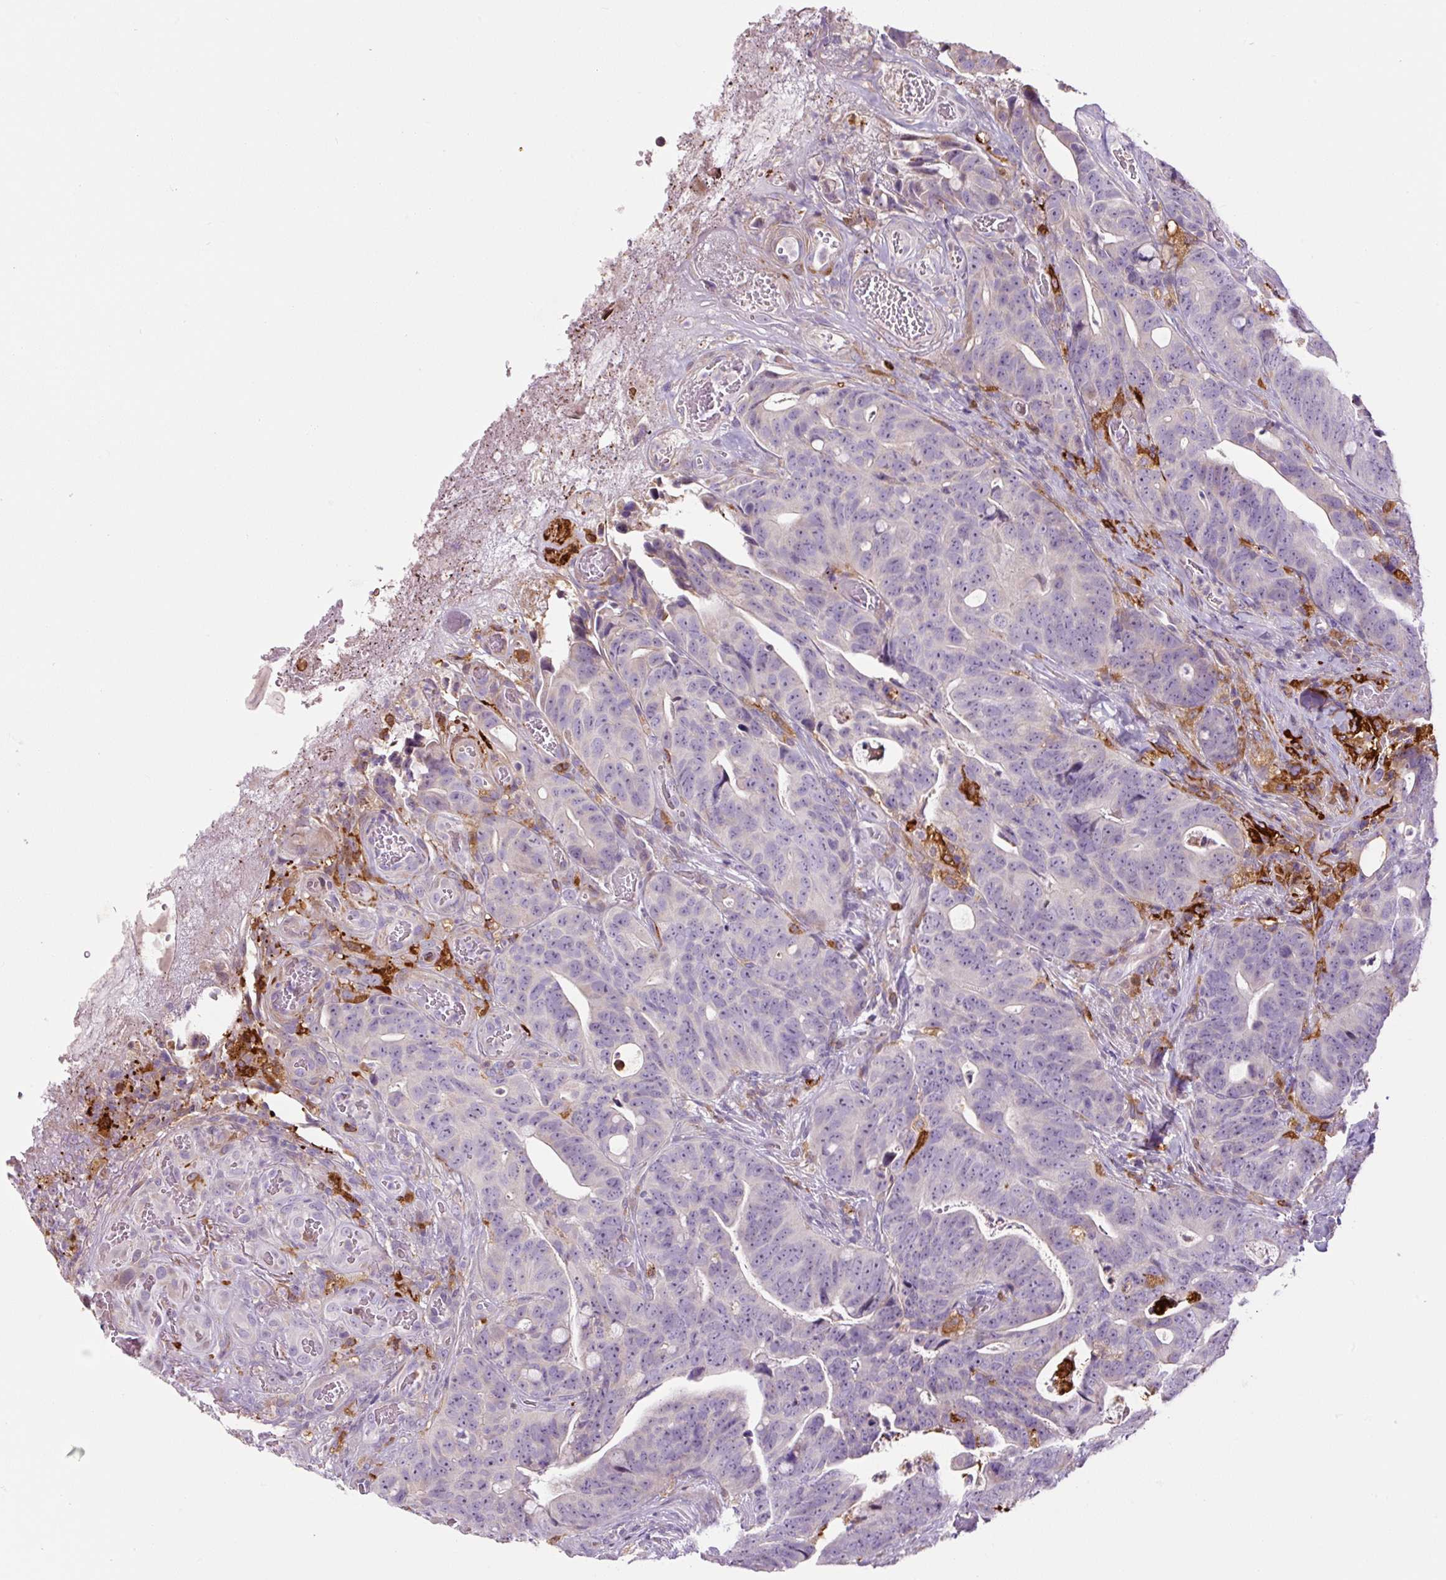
{"staining": {"intensity": "negative", "quantity": "none", "location": "none"}, "tissue": "colorectal cancer", "cell_type": "Tumor cells", "image_type": "cancer", "snomed": [{"axis": "morphology", "description": "Adenocarcinoma, NOS"}, {"axis": "topography", "description": "Colon"}], "caption": "Immunohistochemistry of colorectal cancer shows no expression in tumor cells.", "gene": "FUT10", "patient": {"sex": "female", "age": 82}}